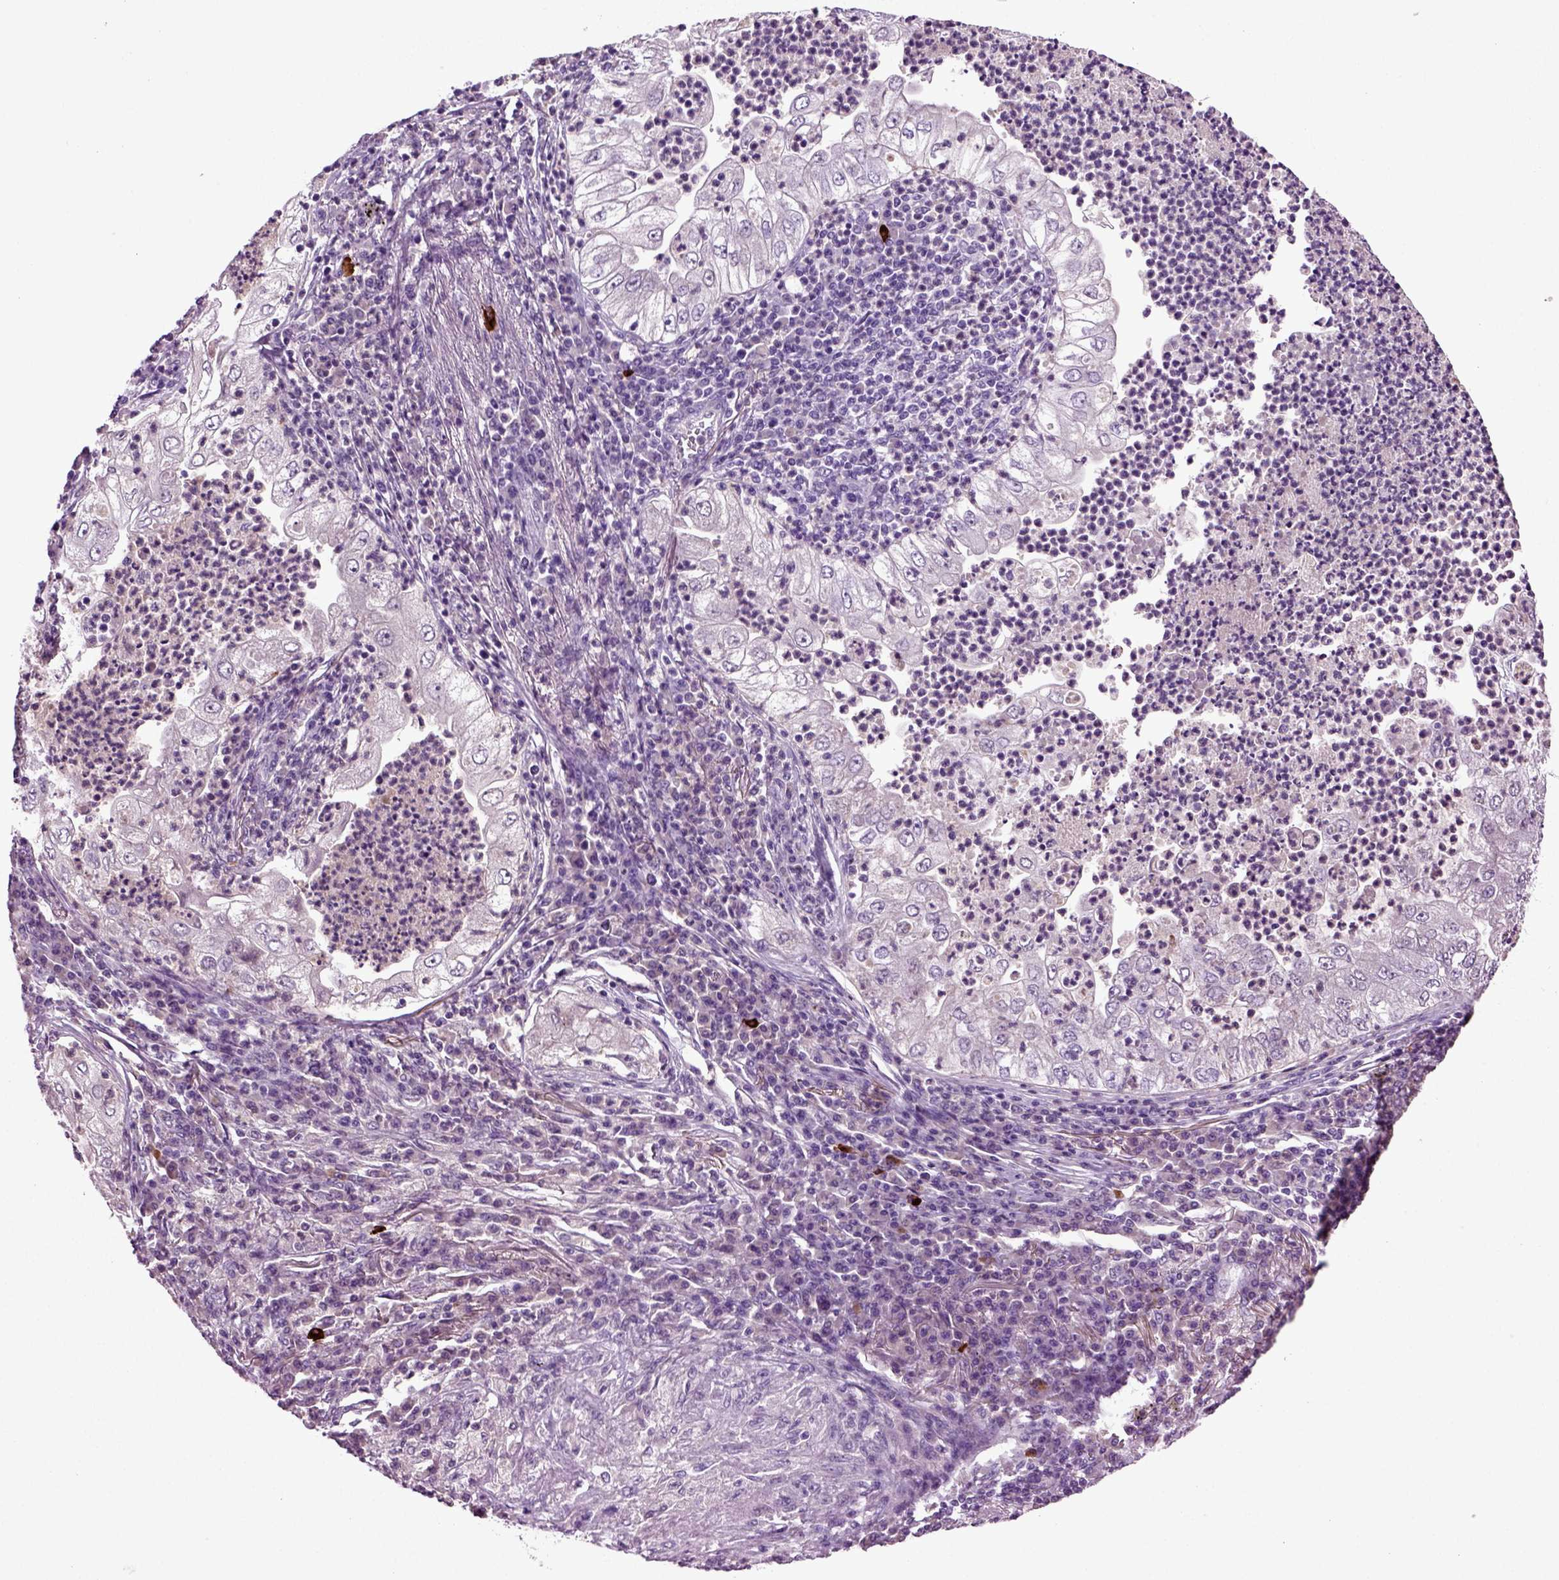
{"staining": {"intensity": "negative", "quantity": "none", "location": "none"}, "tissue": "lung cancer", "cell_type": "Tumor cells", "image_type": "cancer", "snomed": [{"axis": "morphology", "description": "Adenocarcinoma, NOS"}, {"axis": "topography", "description": "Lung"}], "caption": "DAB immunohistochemical staining of human lung cancer (adenocarcinoma) exhibits no significant positivity in tumor cells. (DAB (3,3'-diaminobenzidine) IHC with hematoxylin counter stain).", "gene": "FGF11", "patient": {"sex": "female", "age": 73}}